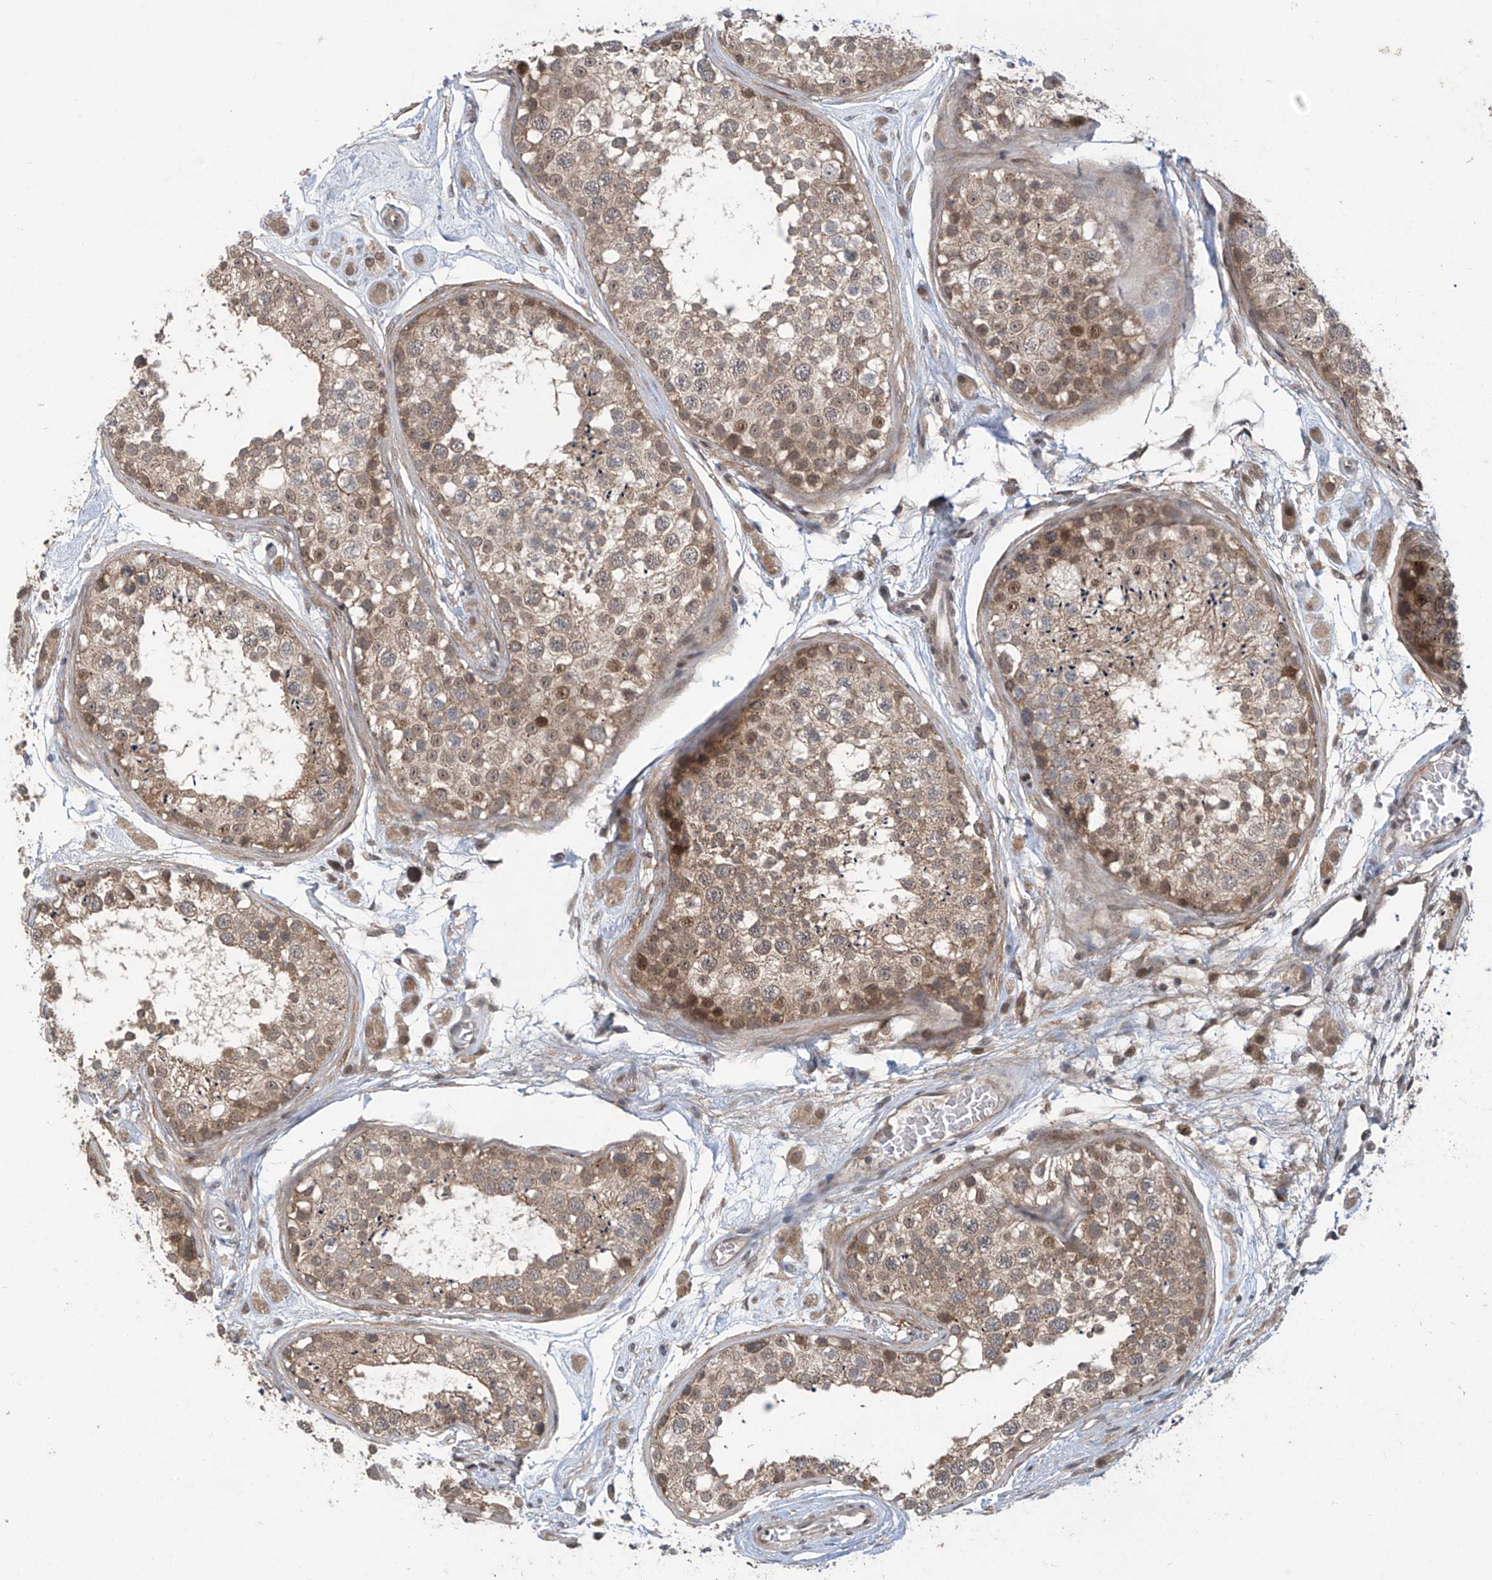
{"staining": {"intensity": "moderate", "quantity": ">75%", "location": "cytoplasmic/membranous,nuclear"}, "tissue": "testis", "cell_type": "Cells in seminiferous ducts", "image_type": "normal", "snomed": [{"axis": "morphology", "description": "Normal tissue, NOS"}, {"axis": "topography", "description": "Testis"}], "caption": "DAB (3,3'-diaminobenzidine) immunohistochemical staining of benign human testis displays moderate cytoplasmic/membranous,nuclear protein staining in about >75% of cells in seminiferous ducts. (DAB IHC with brightfield microscopy, high magnification).", "gene": "ABHD13", "patient": {"sex": "male", "age": 25}}